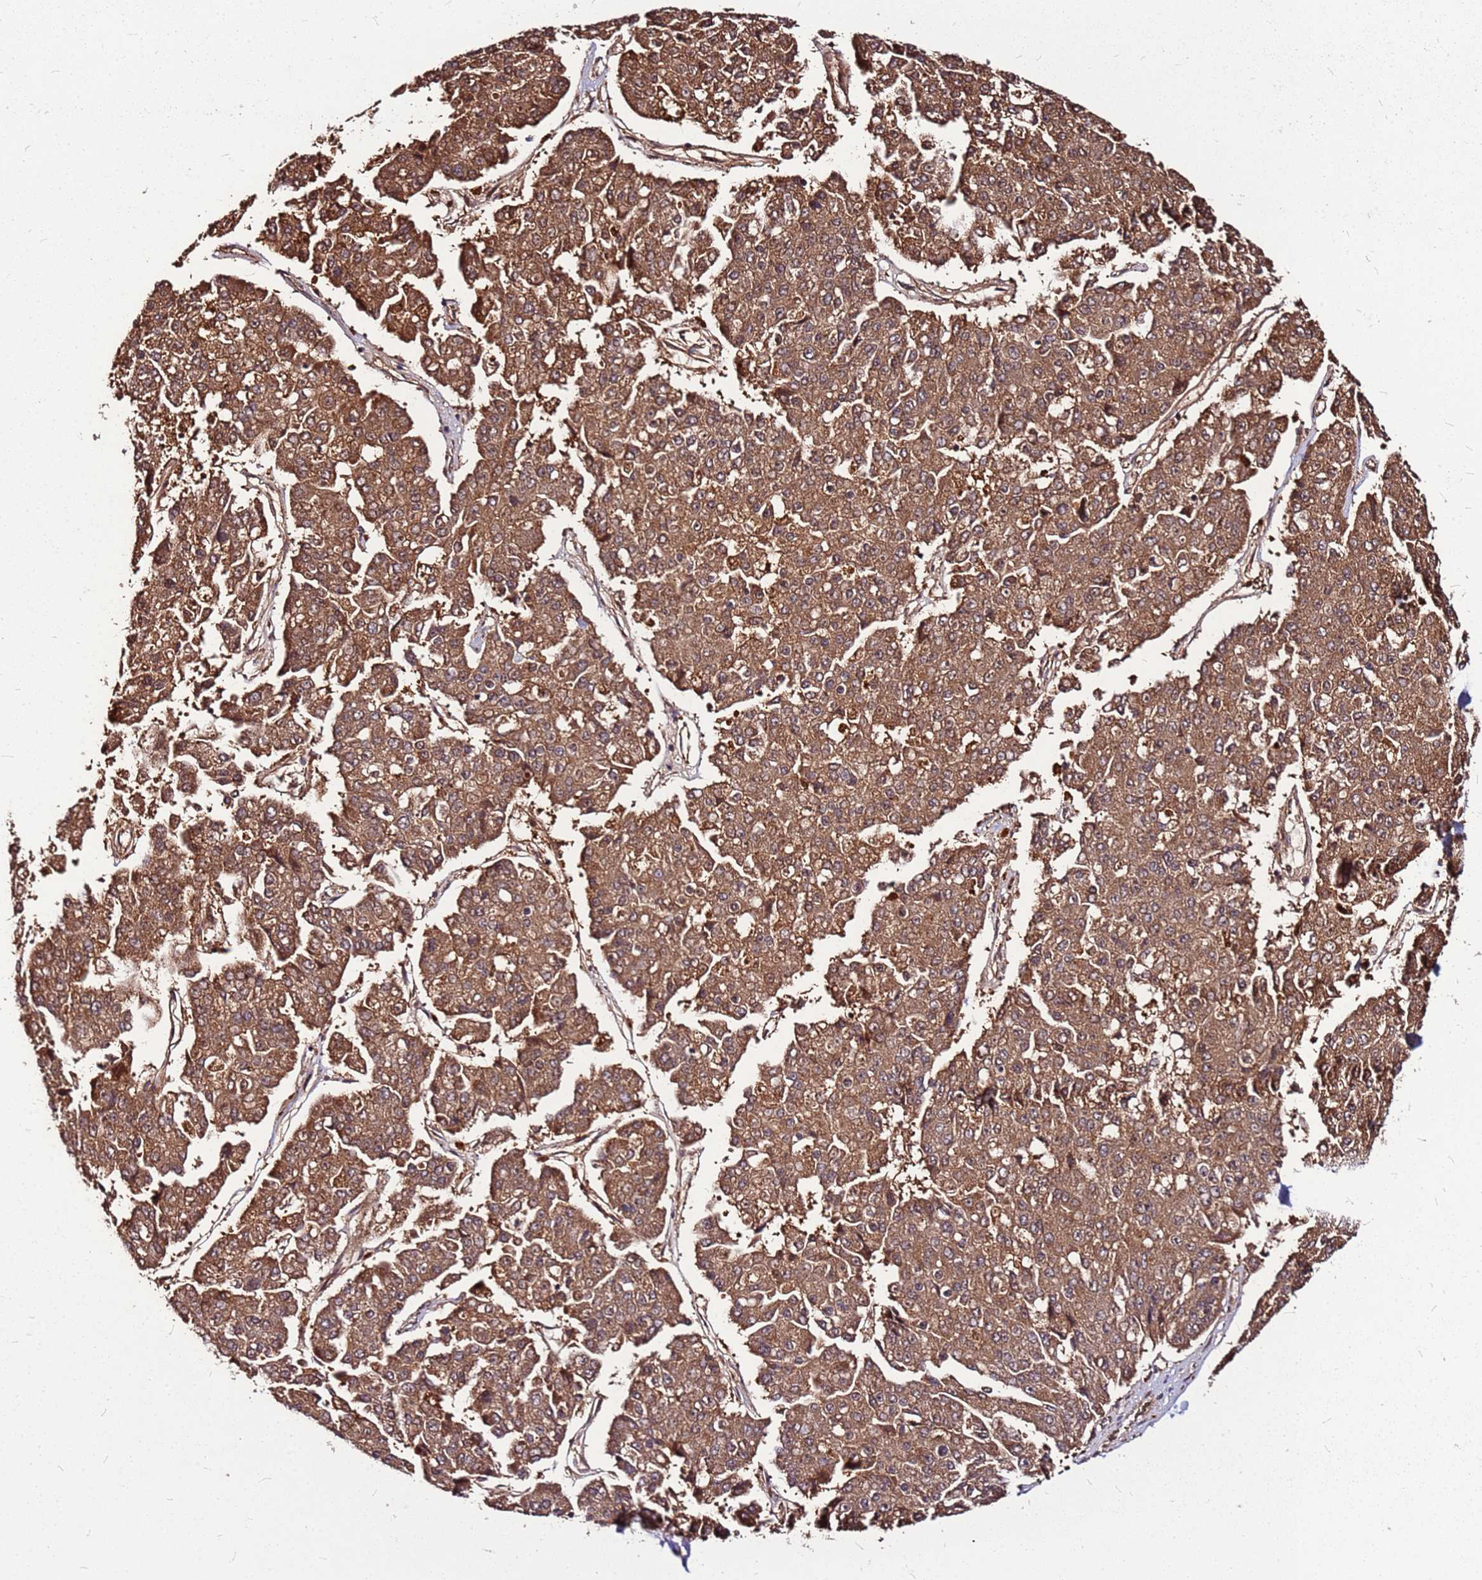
{"staining": {"intensity": "moderate", "quantity": ">75%", "location": "cytoplasmic/membranous"}, "tissue": "pancreatic cancer", "cell_type": "Tumor cells", "image_type": "cancer", "snomed": [{"axis": "morphology", "description": "Adenocarcinoma, NOS"}, {"axis": "topography", "description": "Pancreas"}], "caption": "Immunohistochemistry (IHC) image of neoplastic tissue: human adenocarcinoma (pancreatic) stained using IHC reveals medium levels of moderate protein expression localized specifically in the cytoplasmic/membranous of tumor cells, appearing as a cytoplasmic/membranous brown color.", "gene": "LYPLAL1", "patient": {"sex": "male", "age": 50}}